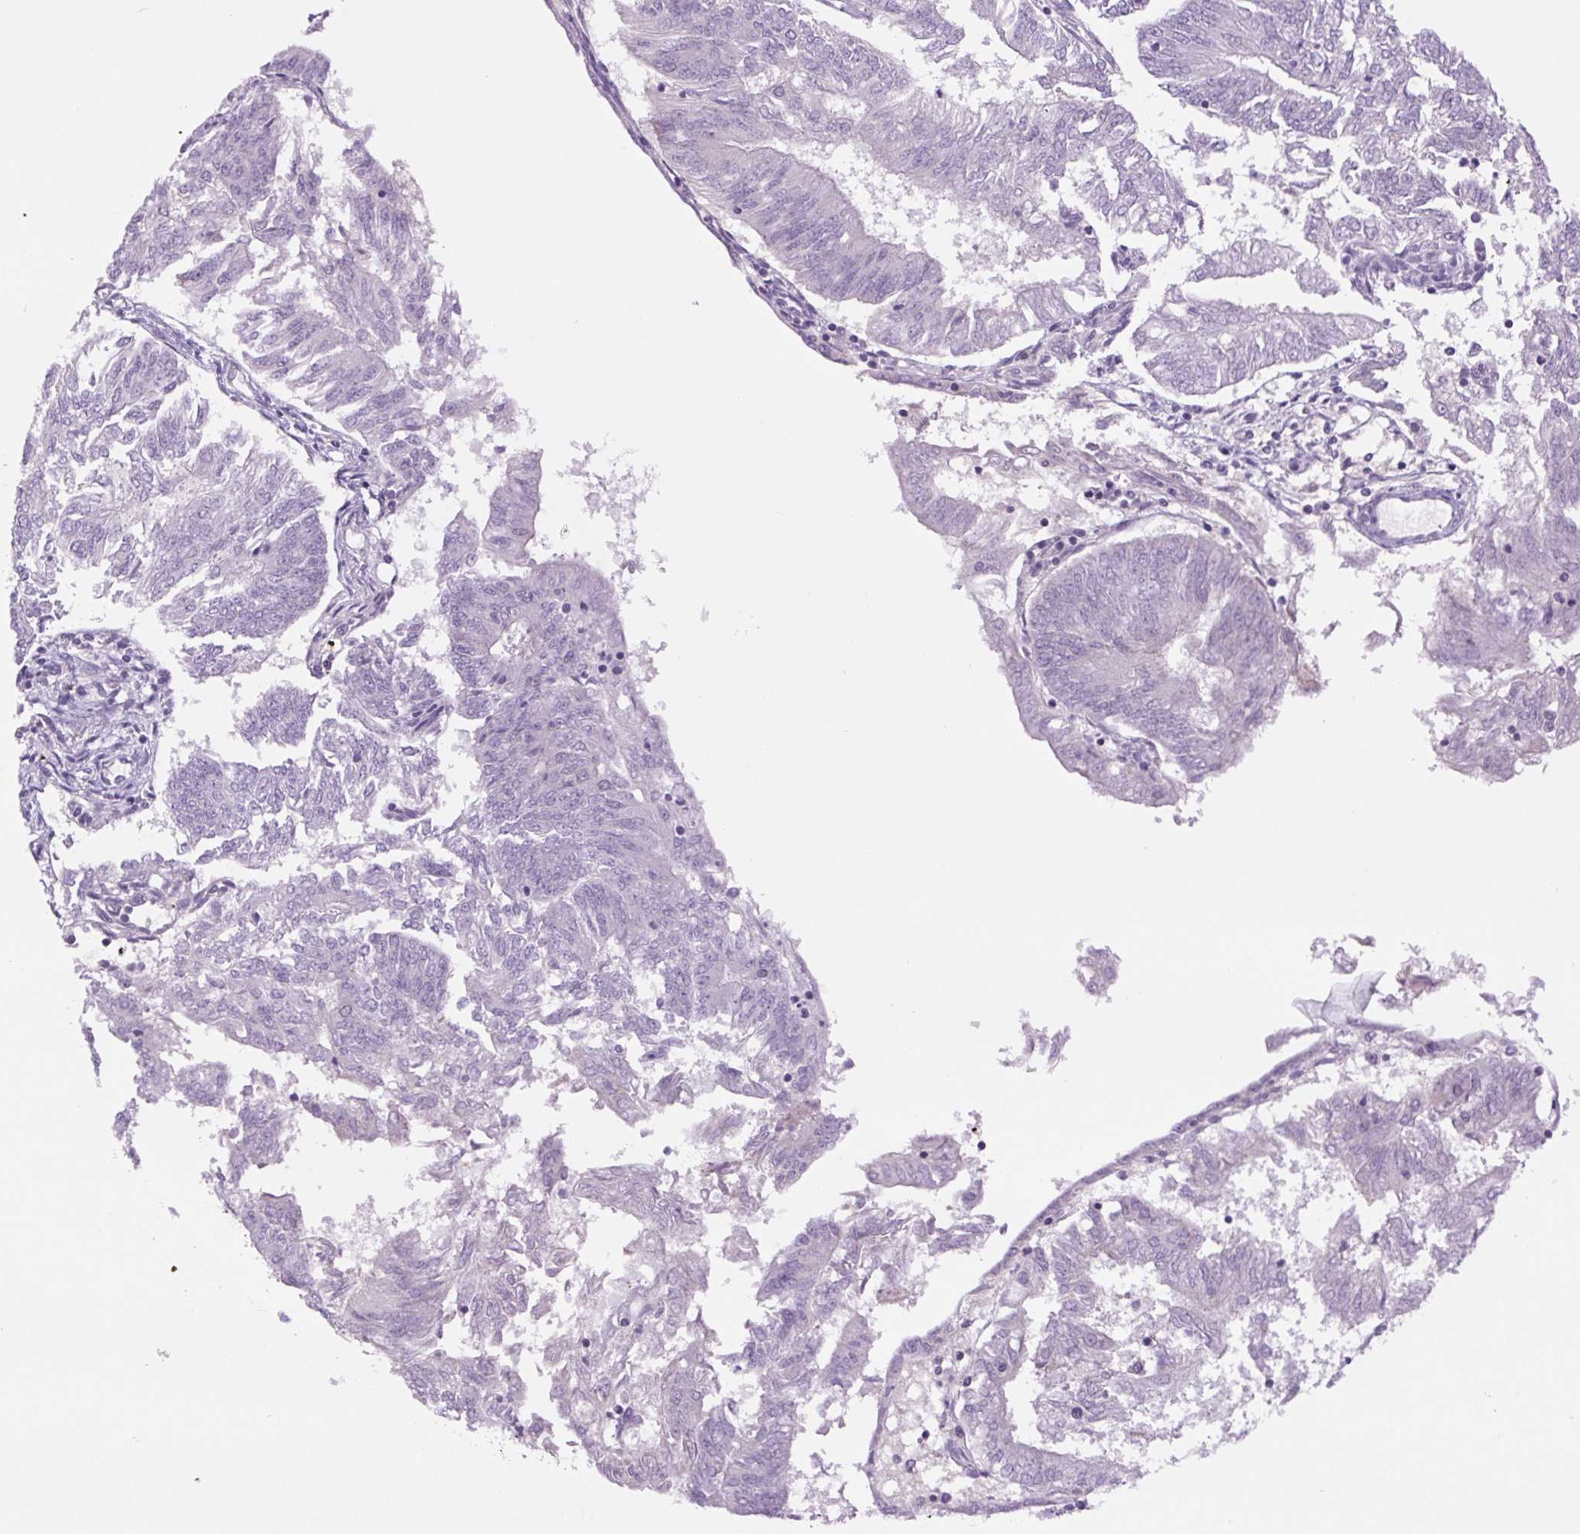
{"staining": {"intensity": "negative", "quantity": "none", "location": "none"}, "tissue": "endometrial cancer", "cell_type": "Tumor cells", "image_type": "cancer", "snomed": [{"axis": "morphology", "description": "Adenocarcinoma, NOS"}, {"axis": "topography", "description": "Endometrium"}], "caption": "Immunohistochemical staining of endometrial cancer (adenocarcinoma) shows no significant staining in tumor cells. The staining was performed using DAB to visualize the protein expression in brown, while the nuclei were stained in blue with hematoxylin (Magnification: 20x).", "gene": "MINK1", "patient": {"sex": "female", "age": 58}}